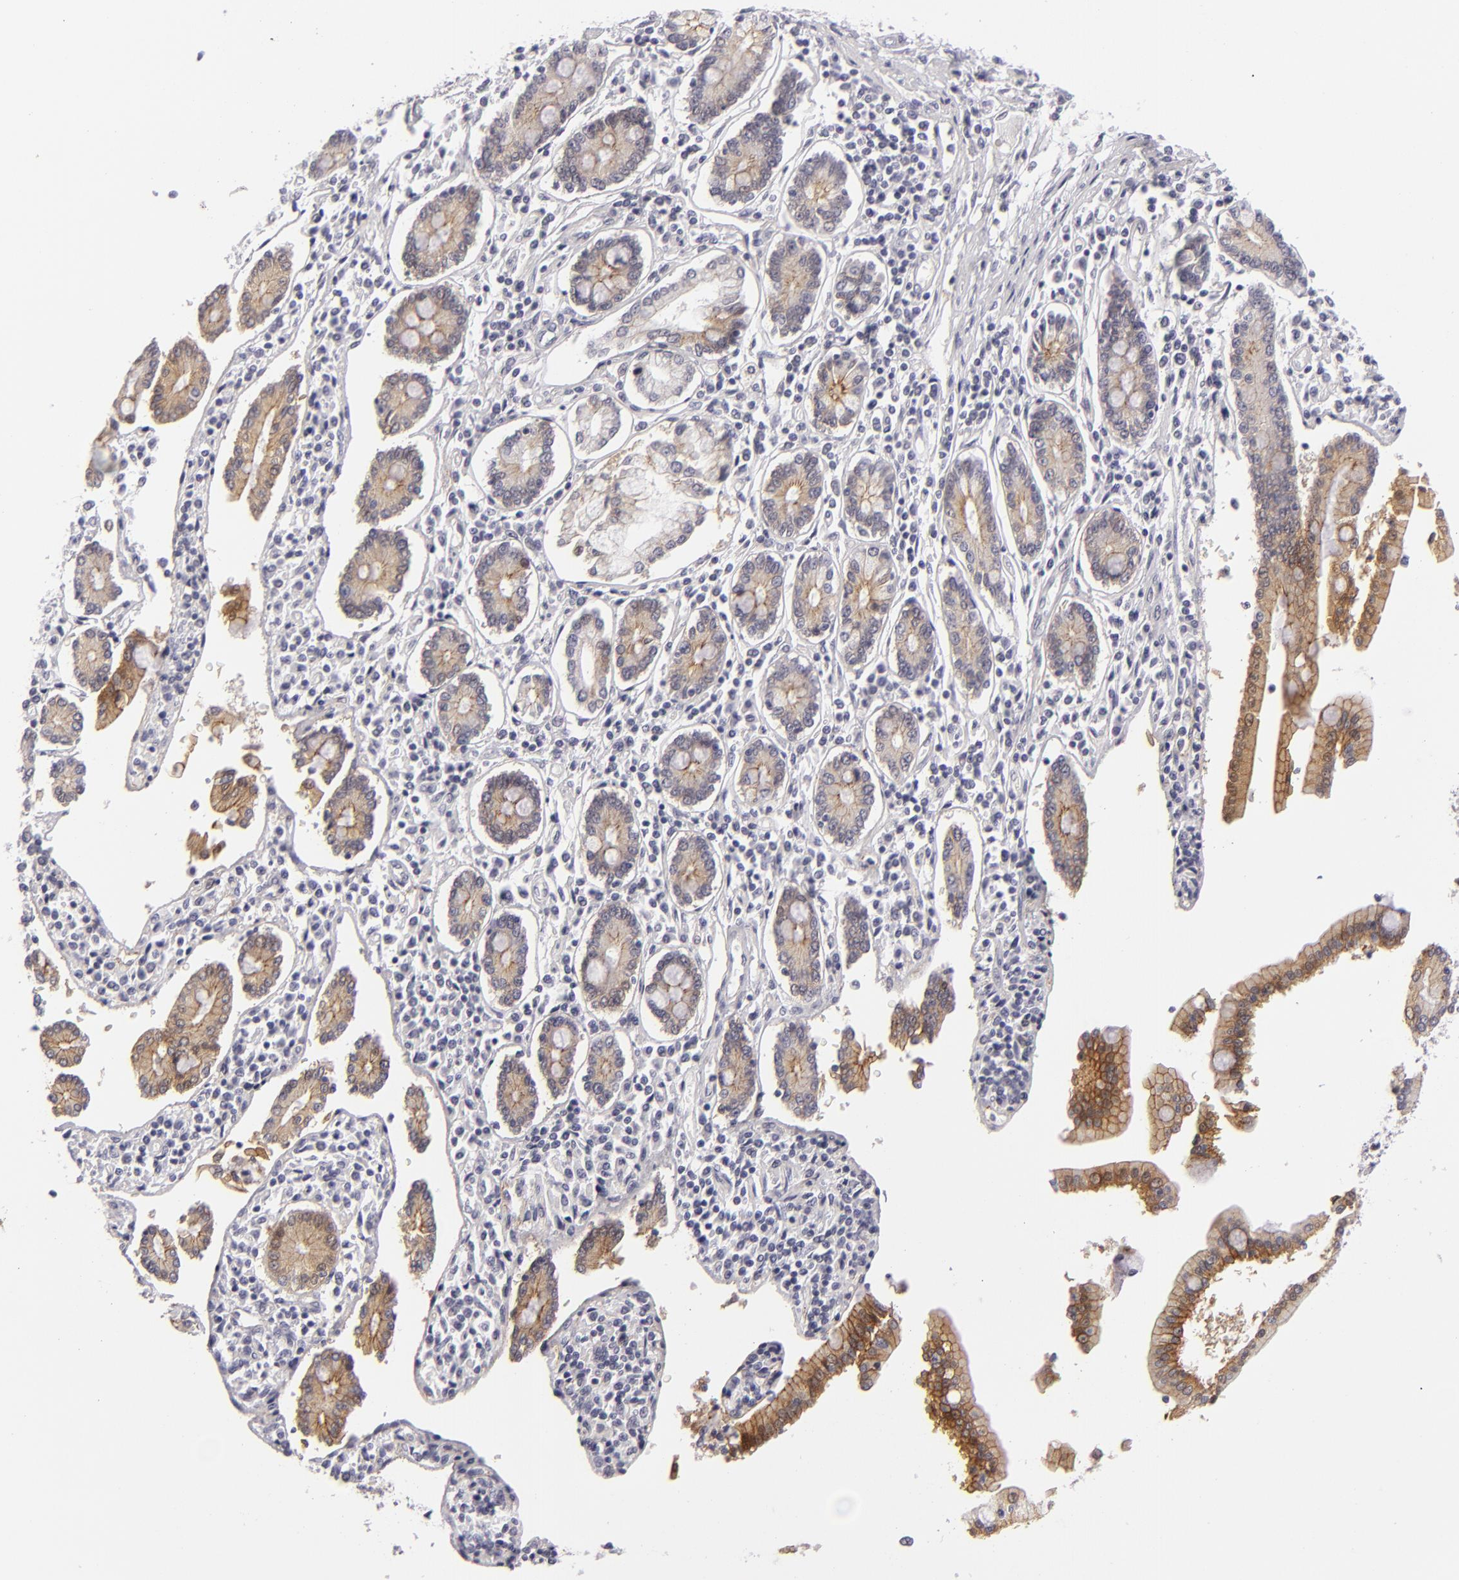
{"staining": {"intensity": "moderate", "quantity": "25%-75%", "location": "cytoplasmic/membranous"}, "tissue": "pancreatic cancer", "cell_type": "Tumor cells", "image_type": "cancer", "snomed": [{"axis": "morphology", "description": "Adenocarcinoma, NOS"}, {"axis": "topography", "description": "Pancreas"}], "caption": "Approximately 25%-75% of tumor cells in pancreatic cancer exhibit moderate cytoplasmic/membranous protein expression as visualized by brown immunohistochemical staining.", "gene": "JUP", "patient": {"sex": "female", "age": 57}}